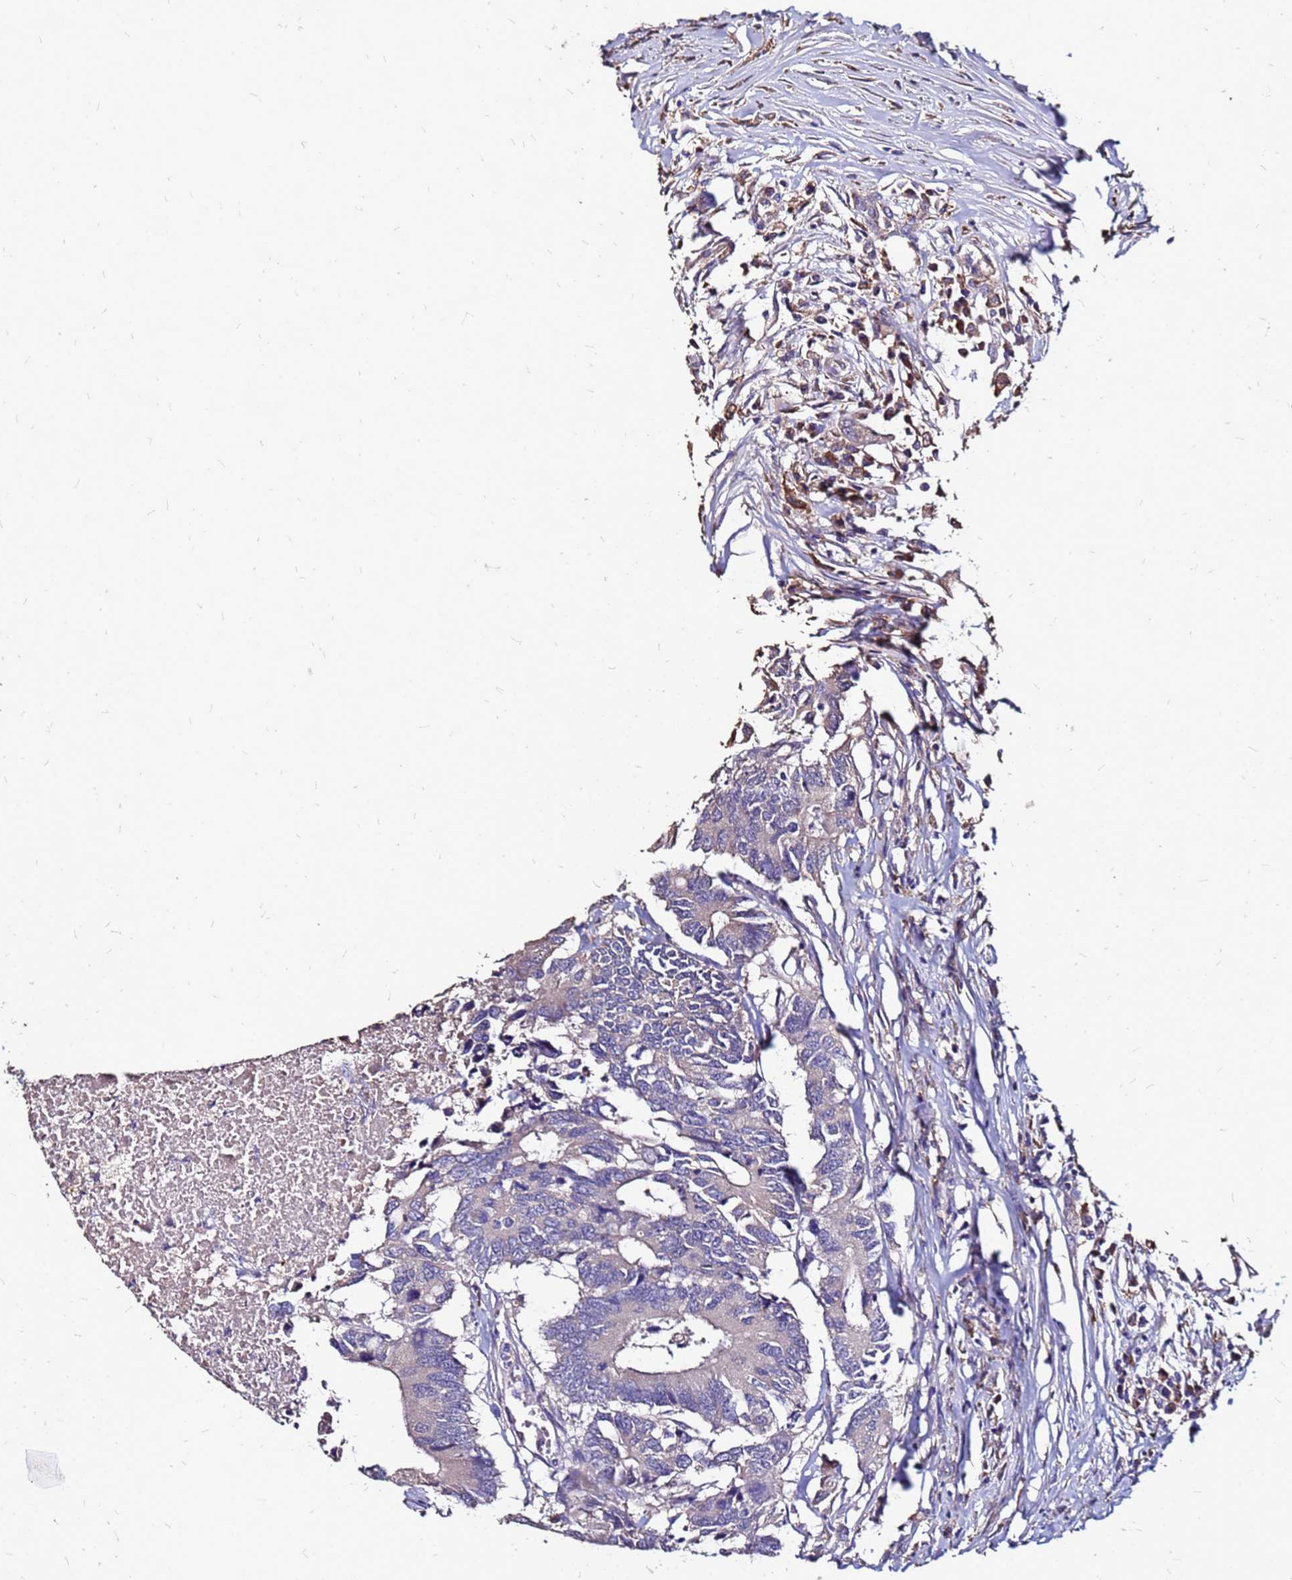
{"staining": {"intensity": "negative", "quantity": "none", "location": "none"}, "tissue": "colorectal cancer", "cell_type": "Tumor cells", "image_type": "cancer", "snomed": [{"axis": "morphology", "description": "Adenocarcinoma, NOS"}, {"axis": "topography", "description": "Colon"}], "caption": "Histopathology image shows no significant protein positivity in tumor cells of adenocarcinoma (colorectal). The staining is performed using DAB (3,3'-diaminobenzidine) brown chromogen with nuclei counter-stained in using hematoxylin.", "gene": "ARHGEF5", "patient": {"sex": "male", "age": 71}}